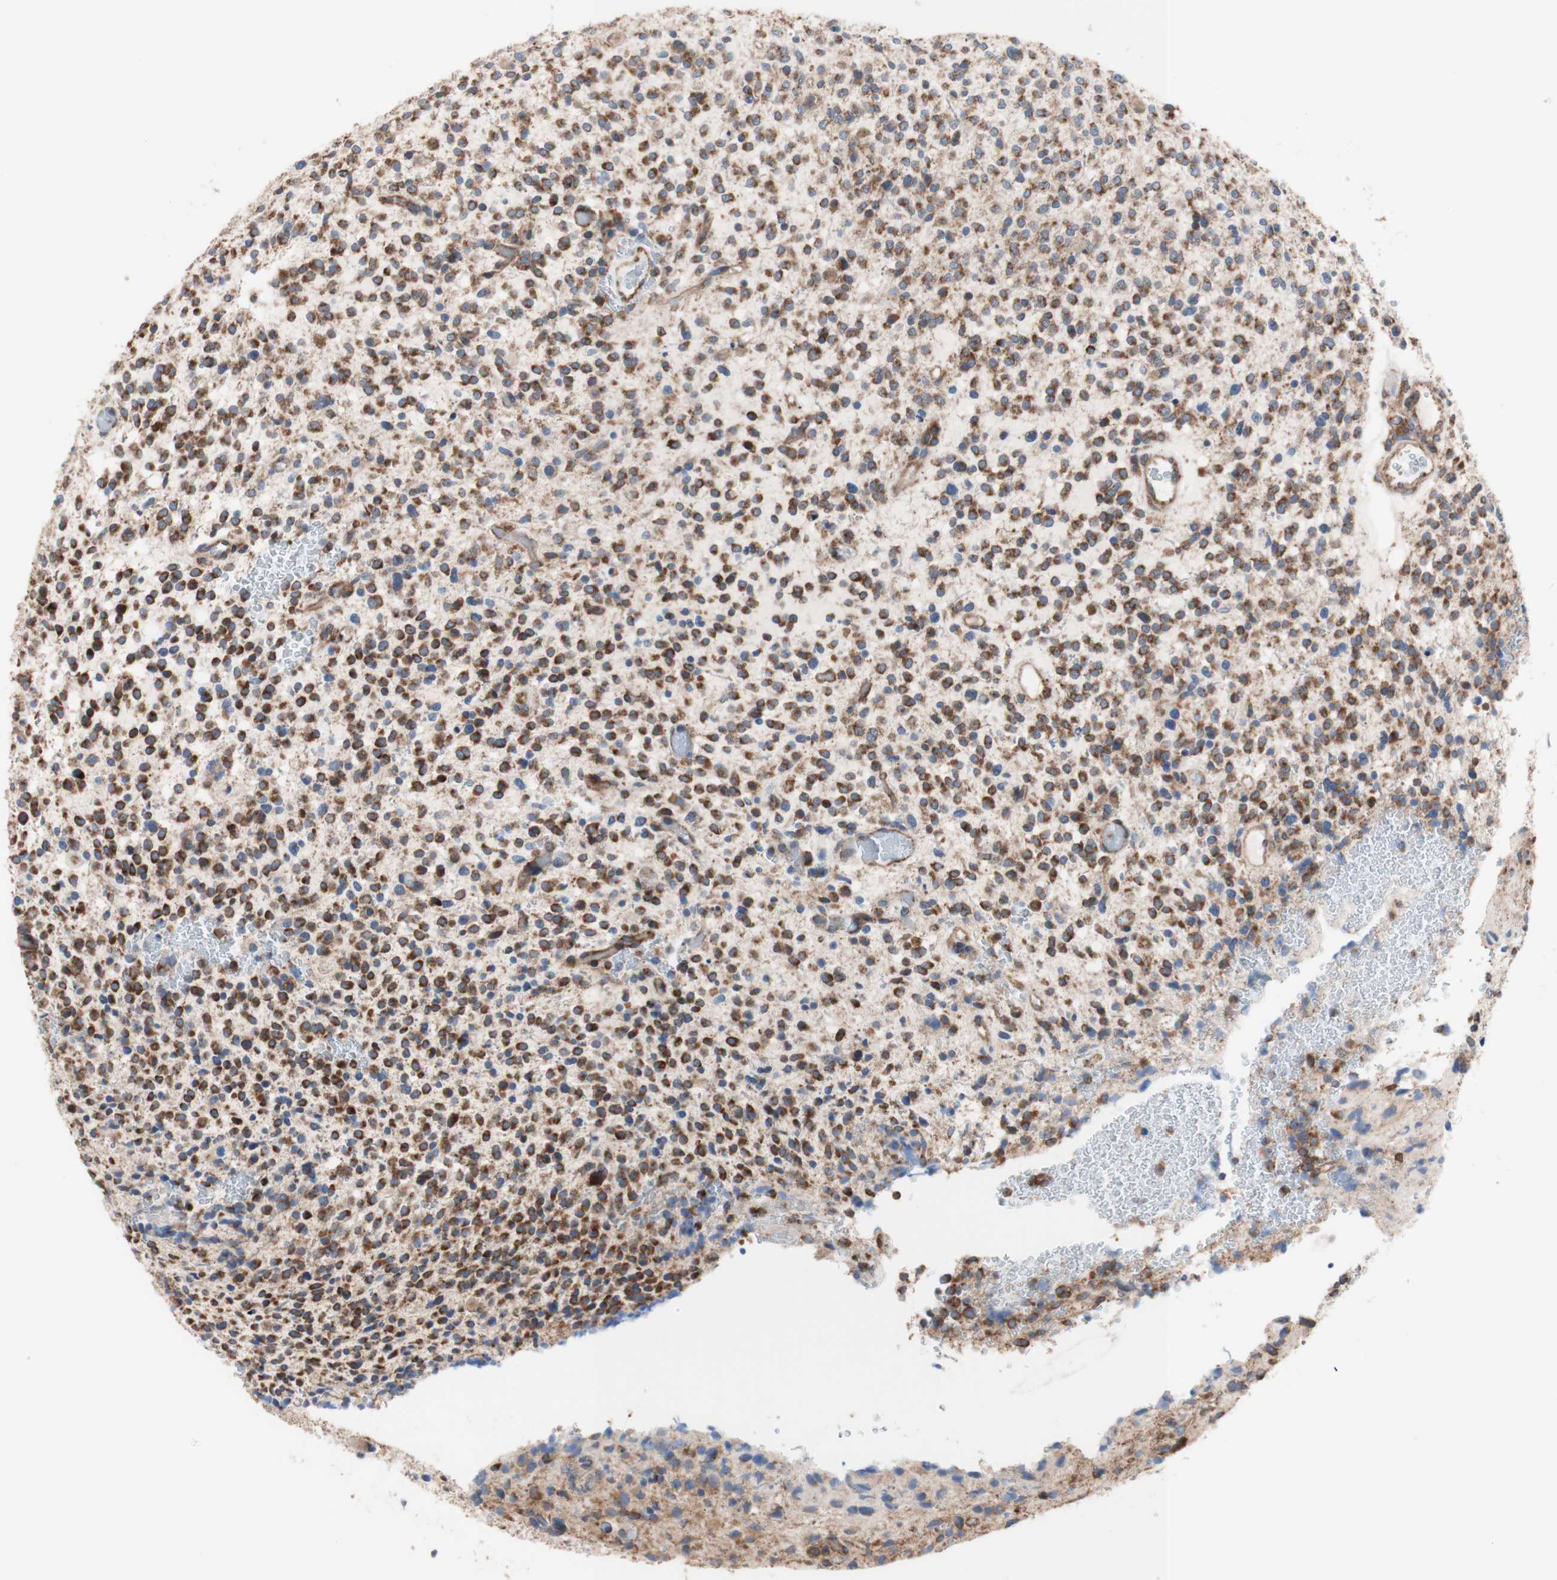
{"staining": {"intensity": "strong", "quantity": ">75%", "location": "cytoplasmic/membranous"}, "tissue": "glioma", "cell_type": "Tumor cells", "image_type": "cancer", "snomed": [{"axis": "morphology", "description": "Glioma, malignant, High grade"}, {"axis": "topography", "description": "Brain"}], "caption": "Immunohistochemical staining of glioma demonstrates strong cytoplasmic/membranous protein staining in about >75% of tumor cells.", "gene": "FMR1", "patient": {"sex": "male", "age": 48}}